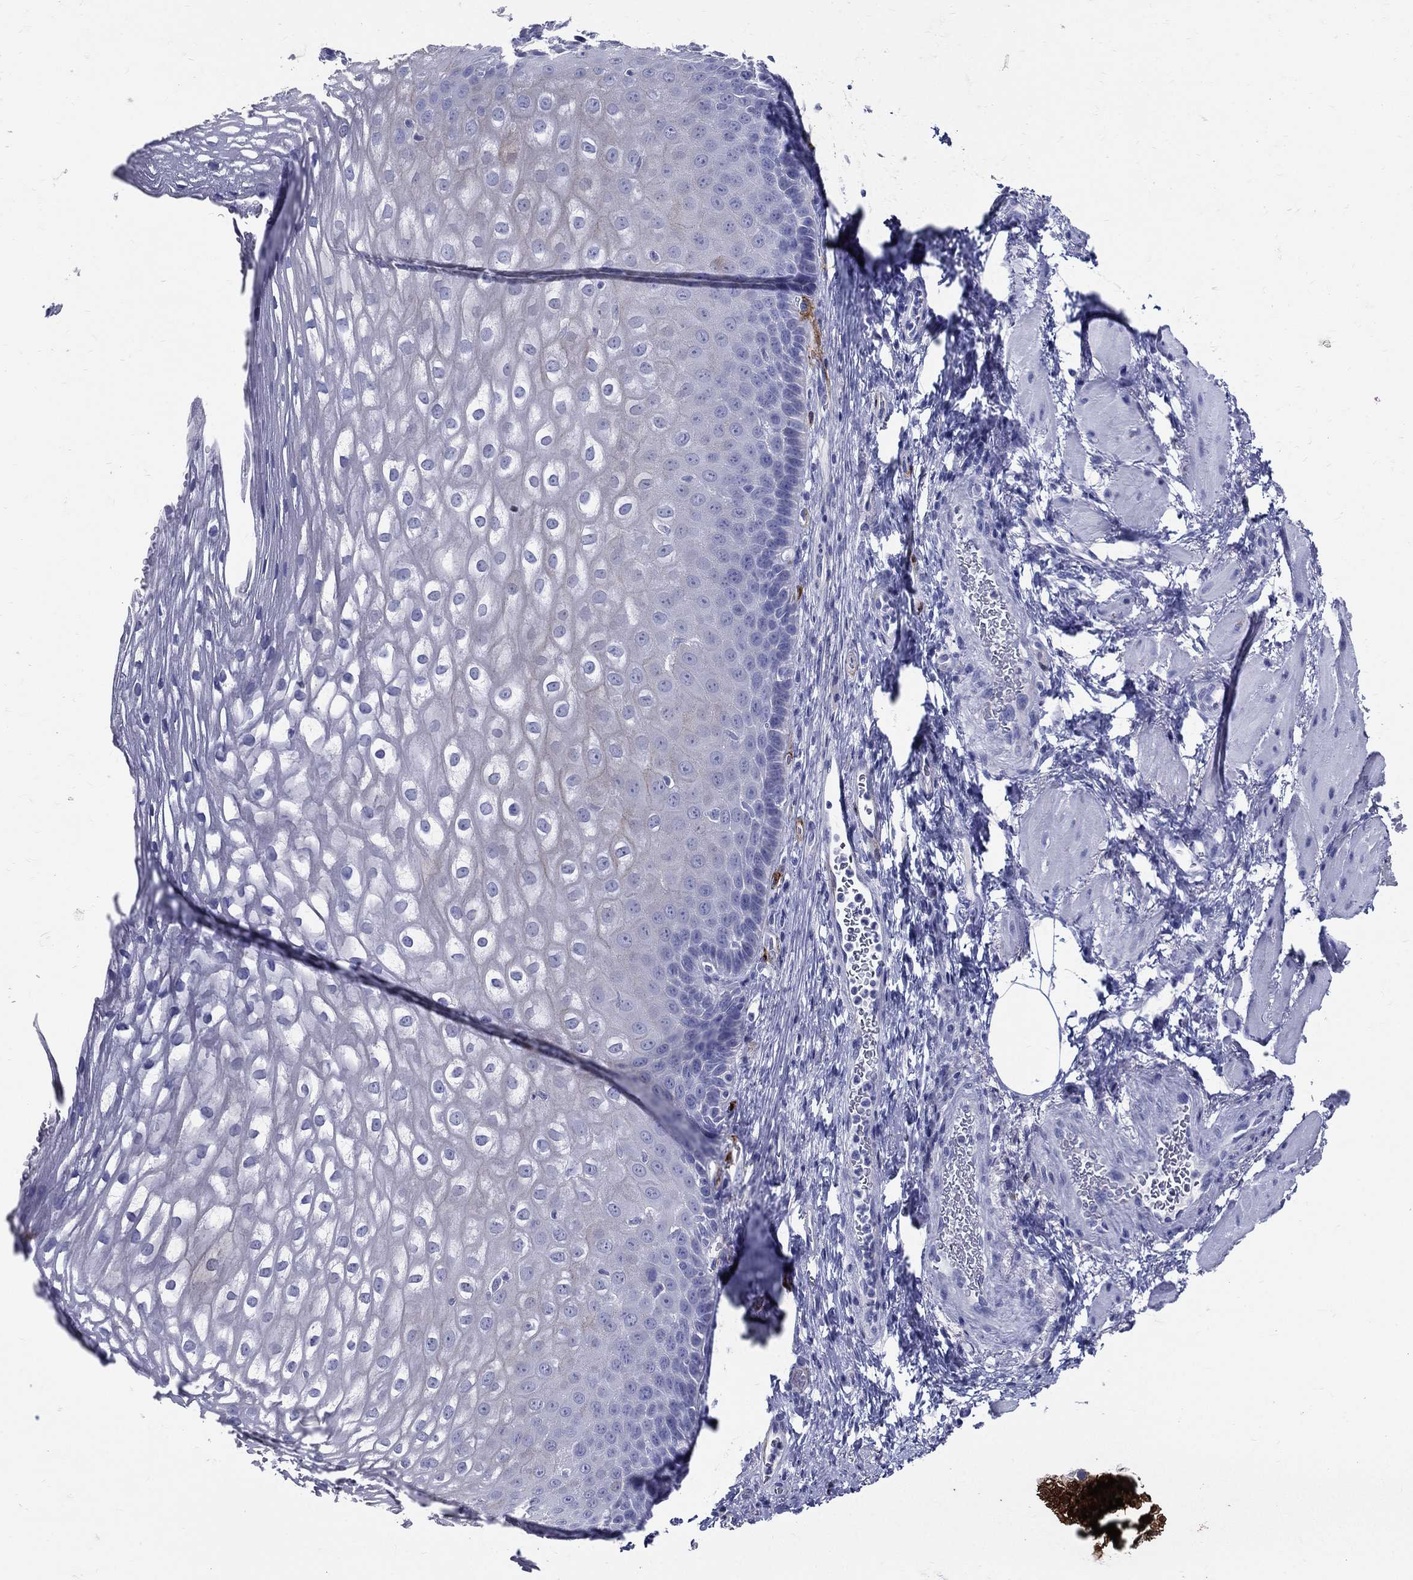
{"staining": {"intensity": "negative", "quantity": "none", "location": "none"}, "tissue": "esophagus", "cell_type": "Squamous epithelial cells", "image_type": "normal", "snomed": [{"axis": "morphology", "description": "Normal tissue, NOS"}, {"axis": "topography", "description": "Esophagus"}], "caption": "This is an IHC micrograph of normal human esophagus. There is no expression in squamous epithelial cells.", "gene": "ACE2", "patient": {"sex": "male", "age": 63}}